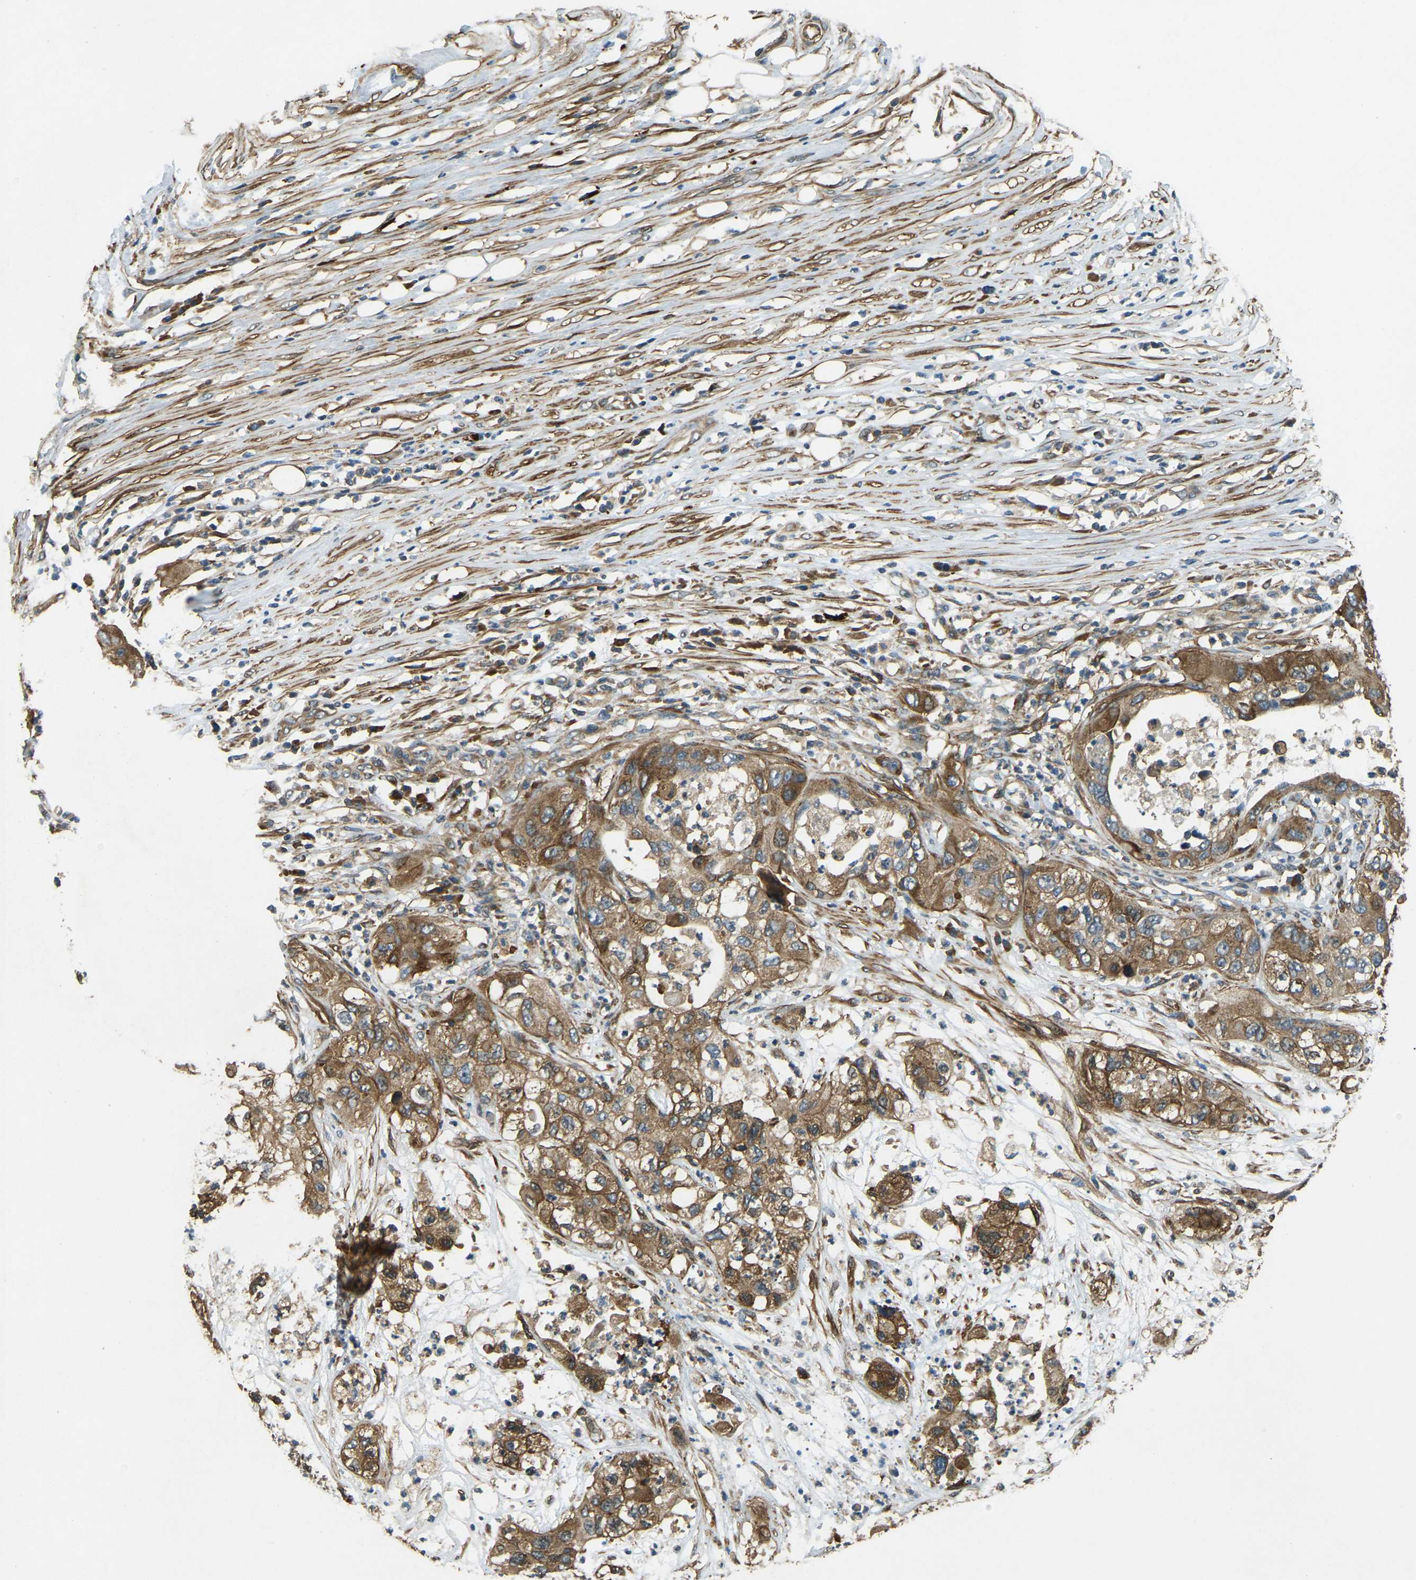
{"staining": {"intensity": "moderate", "quantity": ">75%", "location": "cytoplasmic/membranous"}, "tissue": "pancreatic cancer", "cell_type": "Tumor cells", "image_type": "cancer", "snomed": [{"axis": "morphology", "description": "Adenocarcinoma, NOS"}, {"axis": "topography", "description": "Pancreas"}], "caption": "High-magnification brightfield microscopy of pancreatic adenocarcinoma stained with DAB (brown) and counterstained with hematoxylin (blue). tumor cells exhibit moderate cytoplasmic/membranous expression is seen in approximately>75% of cells. Immunohistochemistry stains the protein in brown and the nuclei are stained blue.", "gene": "ERGIC1", "patient": {"sex": "female", "age": 78}}